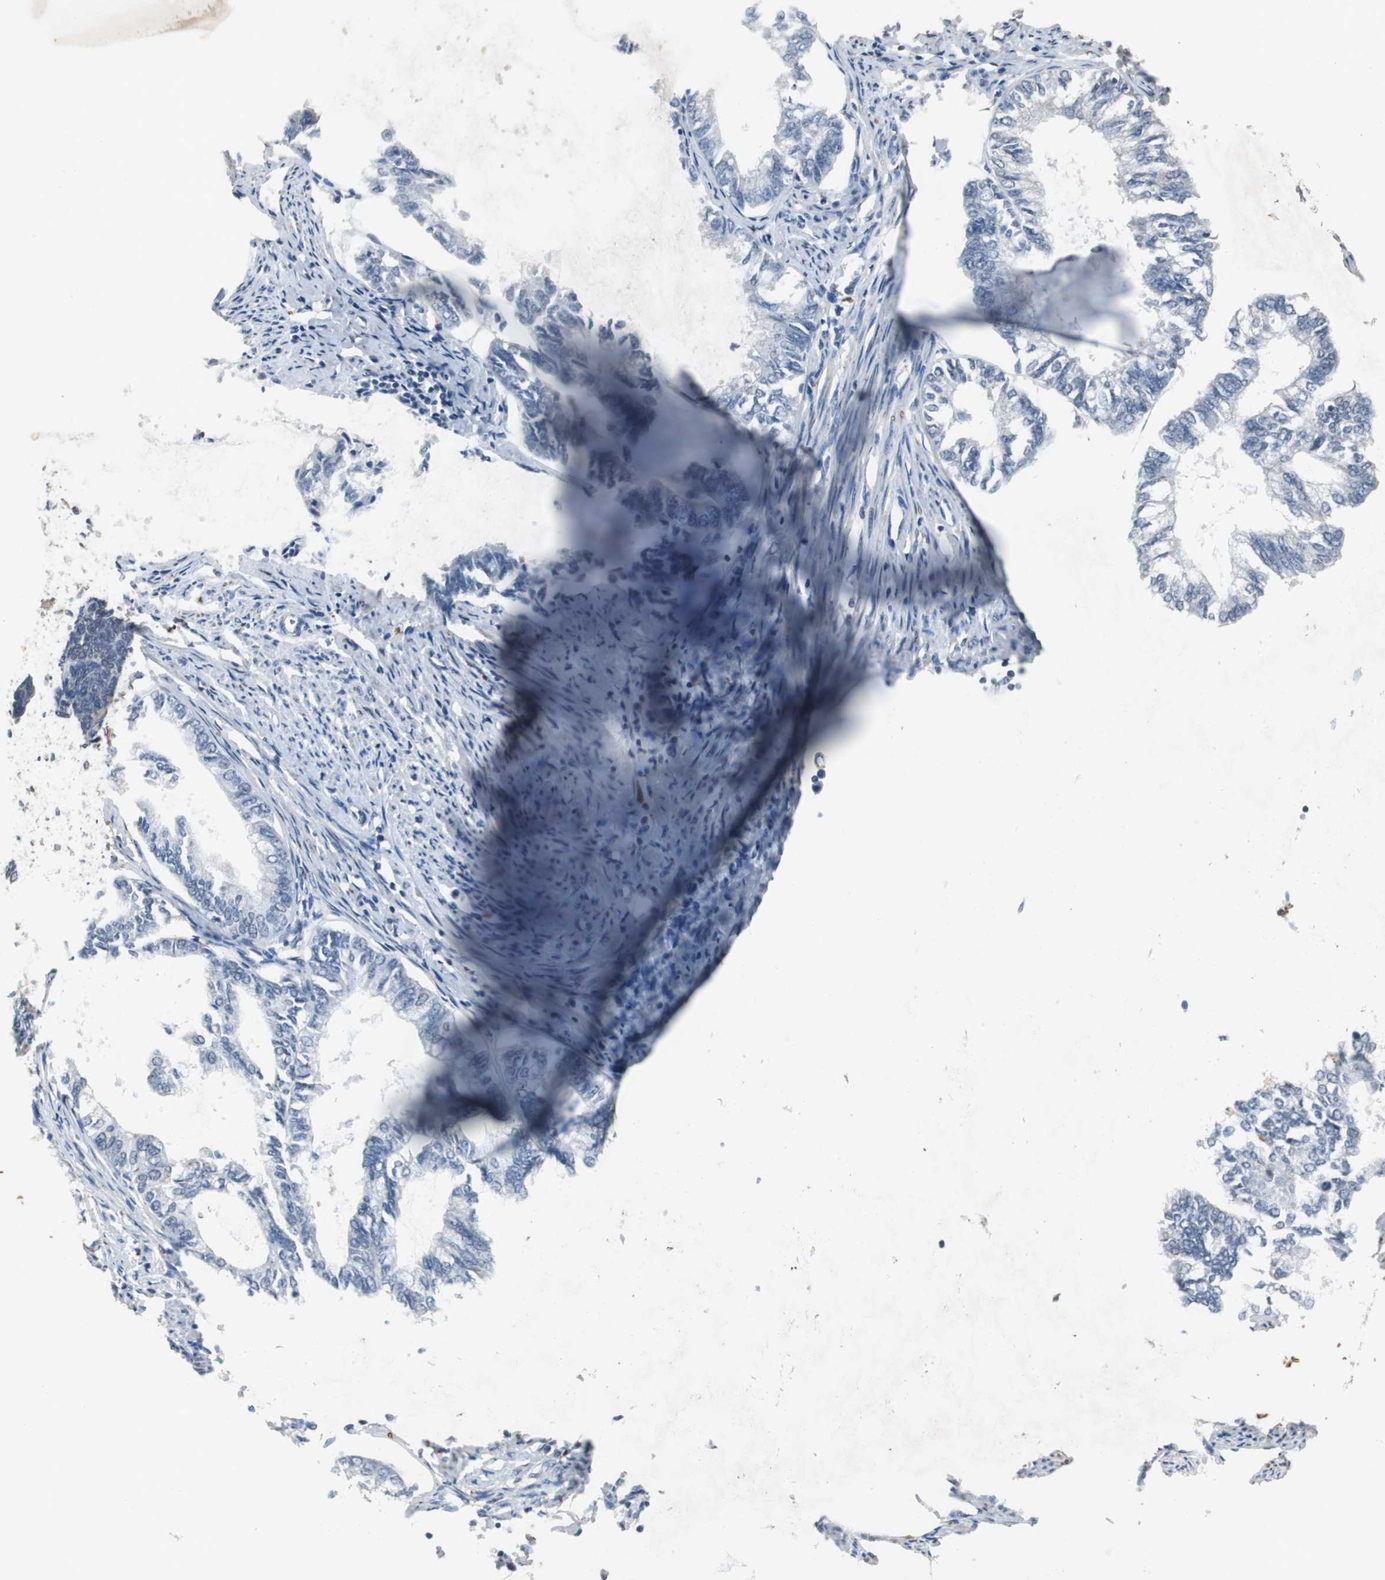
{"staining": {"intensity": "negative", "quantity": "none", "location": "none"}, "tissue": "endometrial cancer", "cell_type": "Tumor cells", "image_type": "cancer", "snomed": [{"axis": "morphology", "description": "Adenocarcinoma, NOS"}, {"axis": "topography", "description": "Endometrium"}], "caption": "This histopathology image is of adenocarcinoma (endometrial) stained with immunohistochemistry to label a protein in brown with the nuclei are counter-stained blue. There is no staining in tumor cells.", "gene": "ADNP2", "patient": {"sex": "female", "age": 86}}